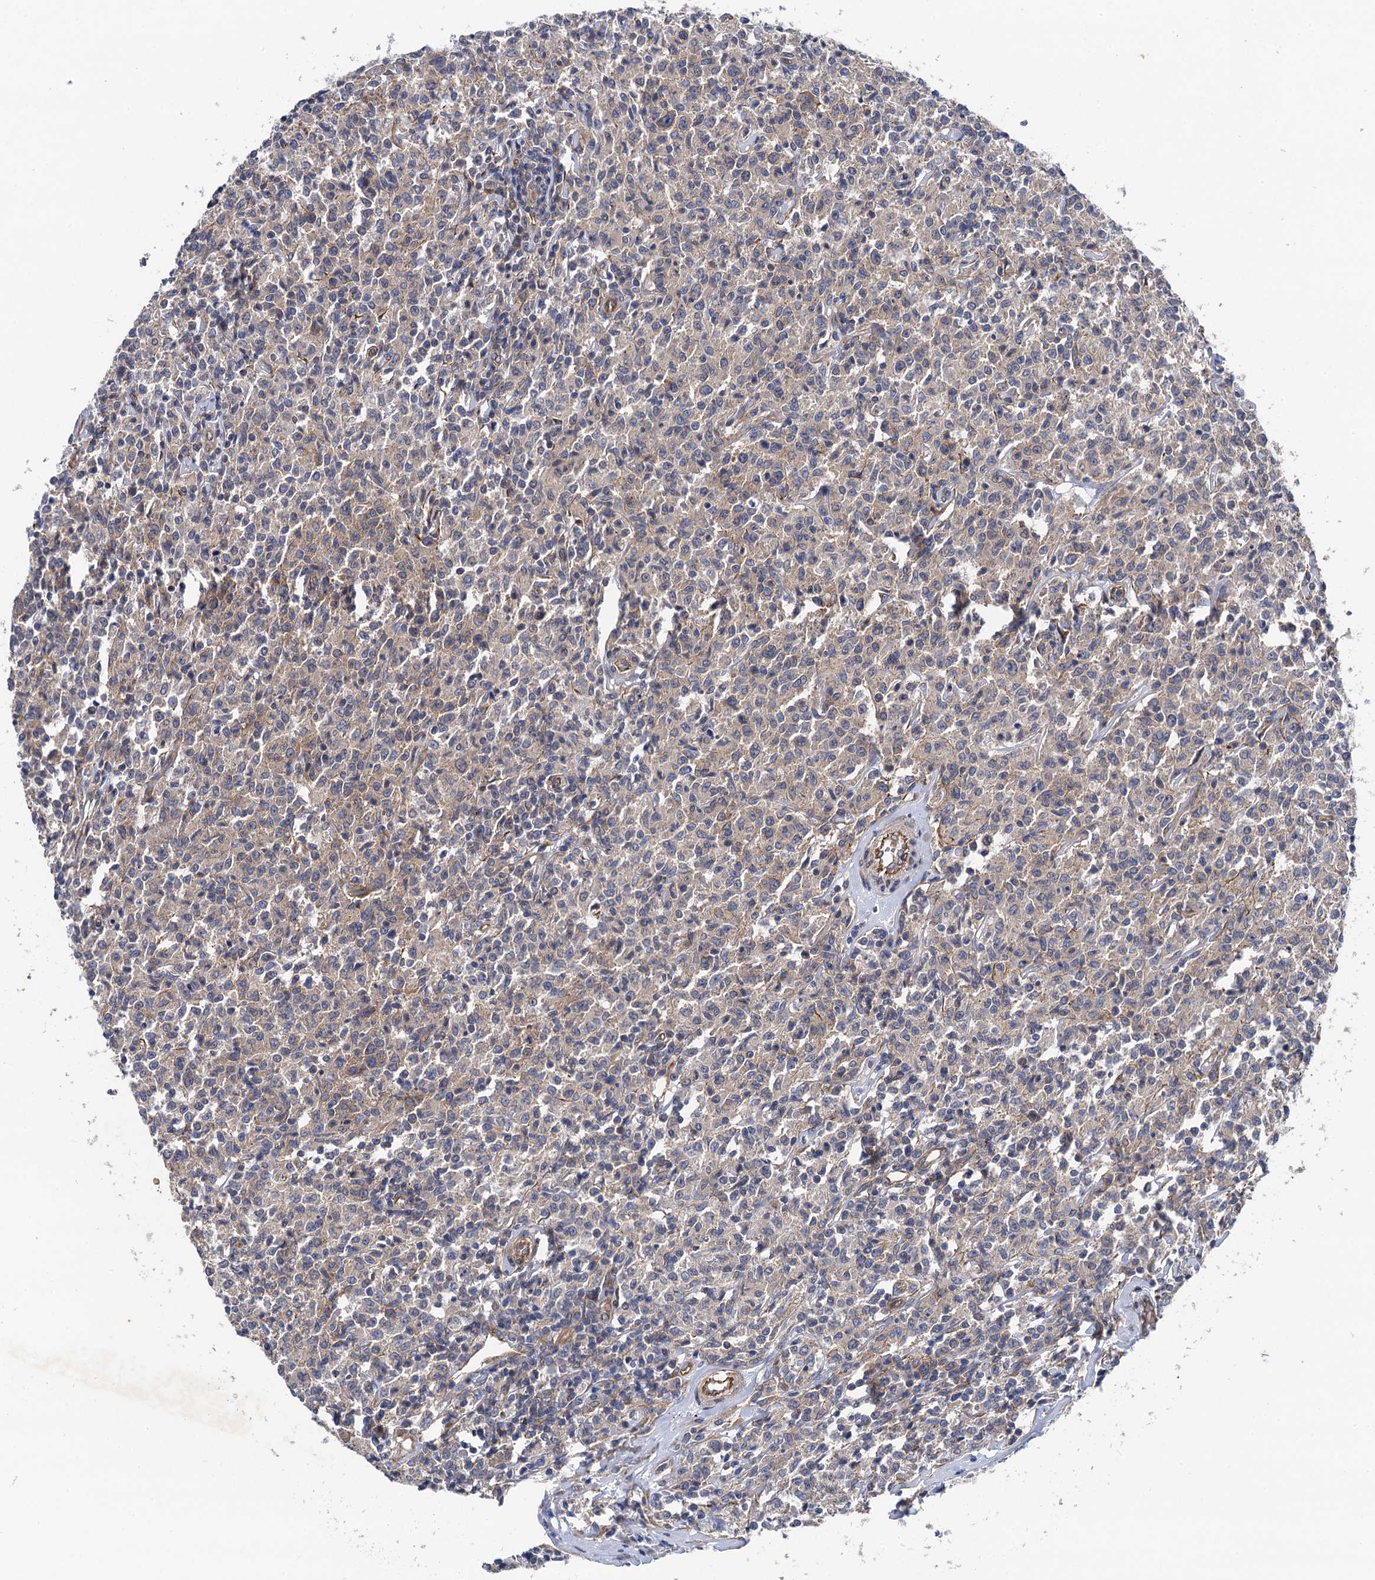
{"staining": {"intensity": "weak", "quantity": "<25%", "location": "cytoplasmic/membranous"}, "tissue": "lymphoma", "cell_type": "Tumor cells", "image_type": "cancer", "snomed": [{"axis": "morphology", "description": "Malignant lymphoma, non-Hodgkin's type, Low grade"}, {"axis": "topography", "description": "Small intestine"}], "caption": "Low-grade malignant lymphoma, non-Hodgkin's type stained for a protein using immunohistochemistry (IHC) displays no expression tumor cells.", "gene": "PJA2", "patient": {"sex": "female", "age": 59}}